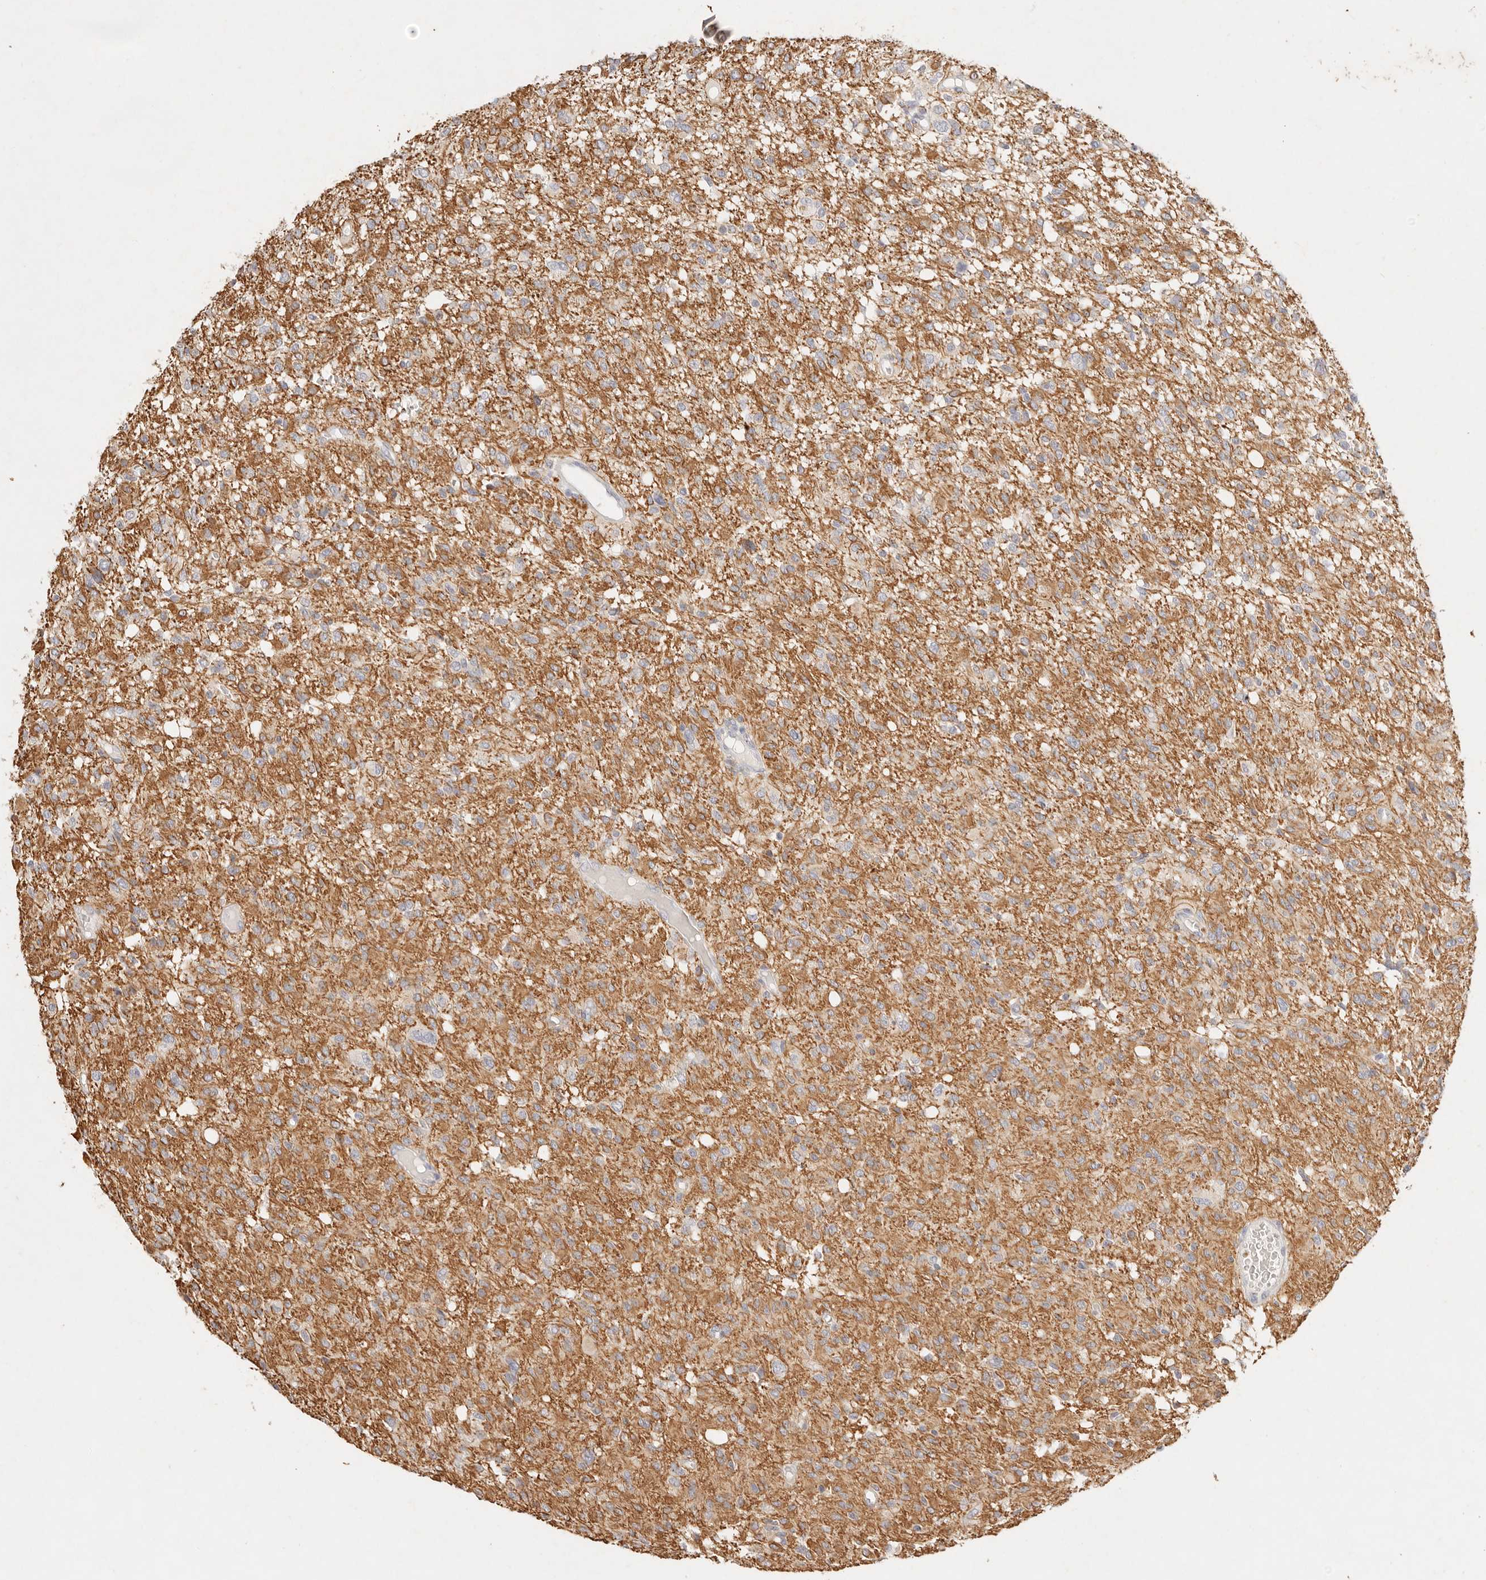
{"staining": {"intensity": "moderate", "quantity": "<25%", "location": "cytoplasmic/membranous"}, "tissue": "glioma", "cell_type": "Tumor cells", "image_type": "cancer", "snomed": [{"axis": "morphology", "description": "Glioma, malignant, High grade"}, {"axis": "topography", "description": "Brain"}], "caption": "Glioma was stained to show a protein in brown. There is low levels of moderate cytoplasmic/membranous positivity in approximately <25% of tumor cells.", "gene": "GPR84", "patient": {"sex": "female", "age": 59}}